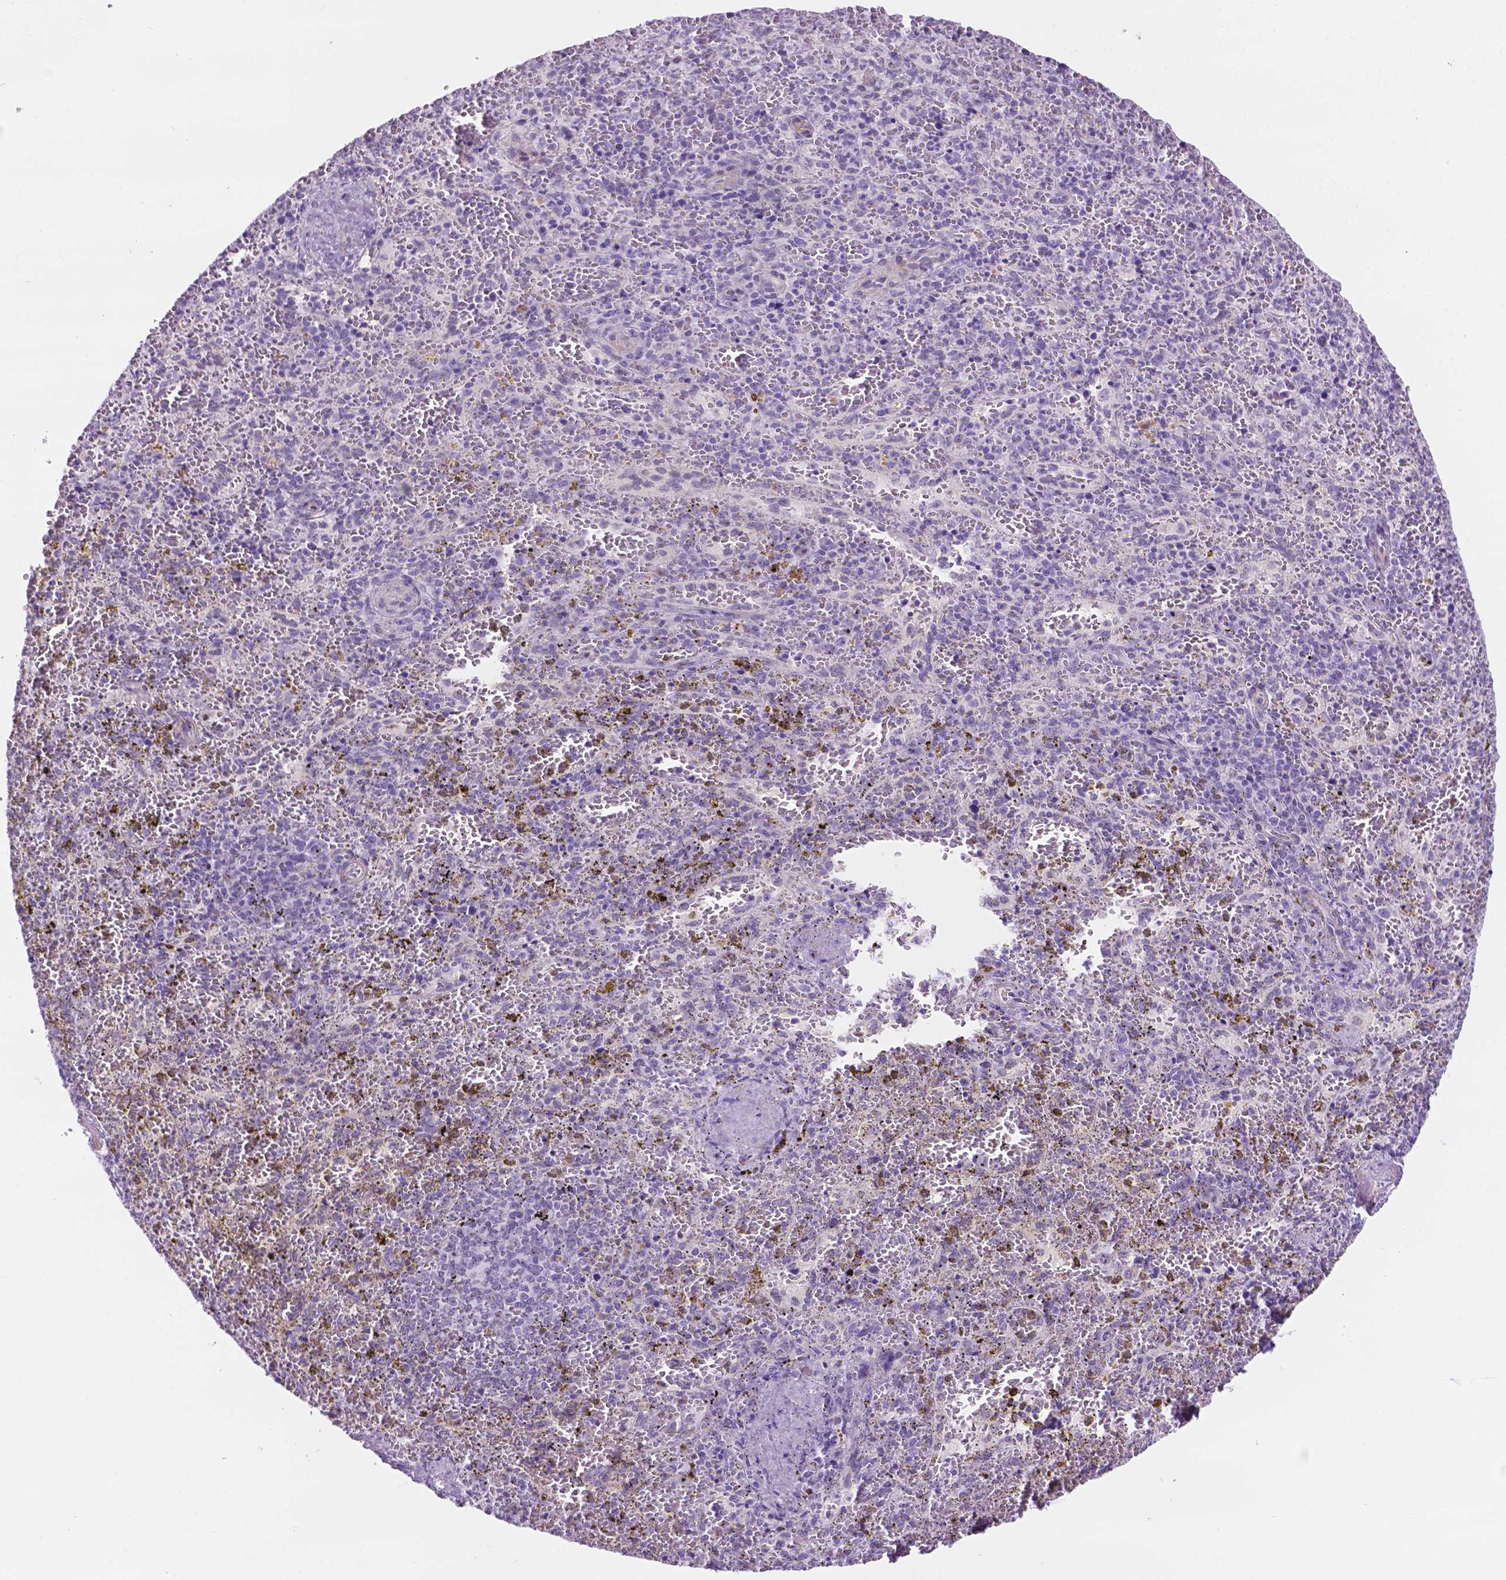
{"staining": {"intensity": "negative", "quantity": "none", "location": "none"}, "tissue": "spleen", "cell_type": "Cells in red pulp", "image_type": "normal", "snomed": [{"axis": "morphology", "description": "Normal tissue, NOS"}, {"axis": "topography", "description": "Spleen"}], "caption": "An IHC micrograph of normal spleen is shown. There is no staining in cells in red pulp of spleen.", "gene": "ACY3", "patient": {"sex": "female", "age": 50}}